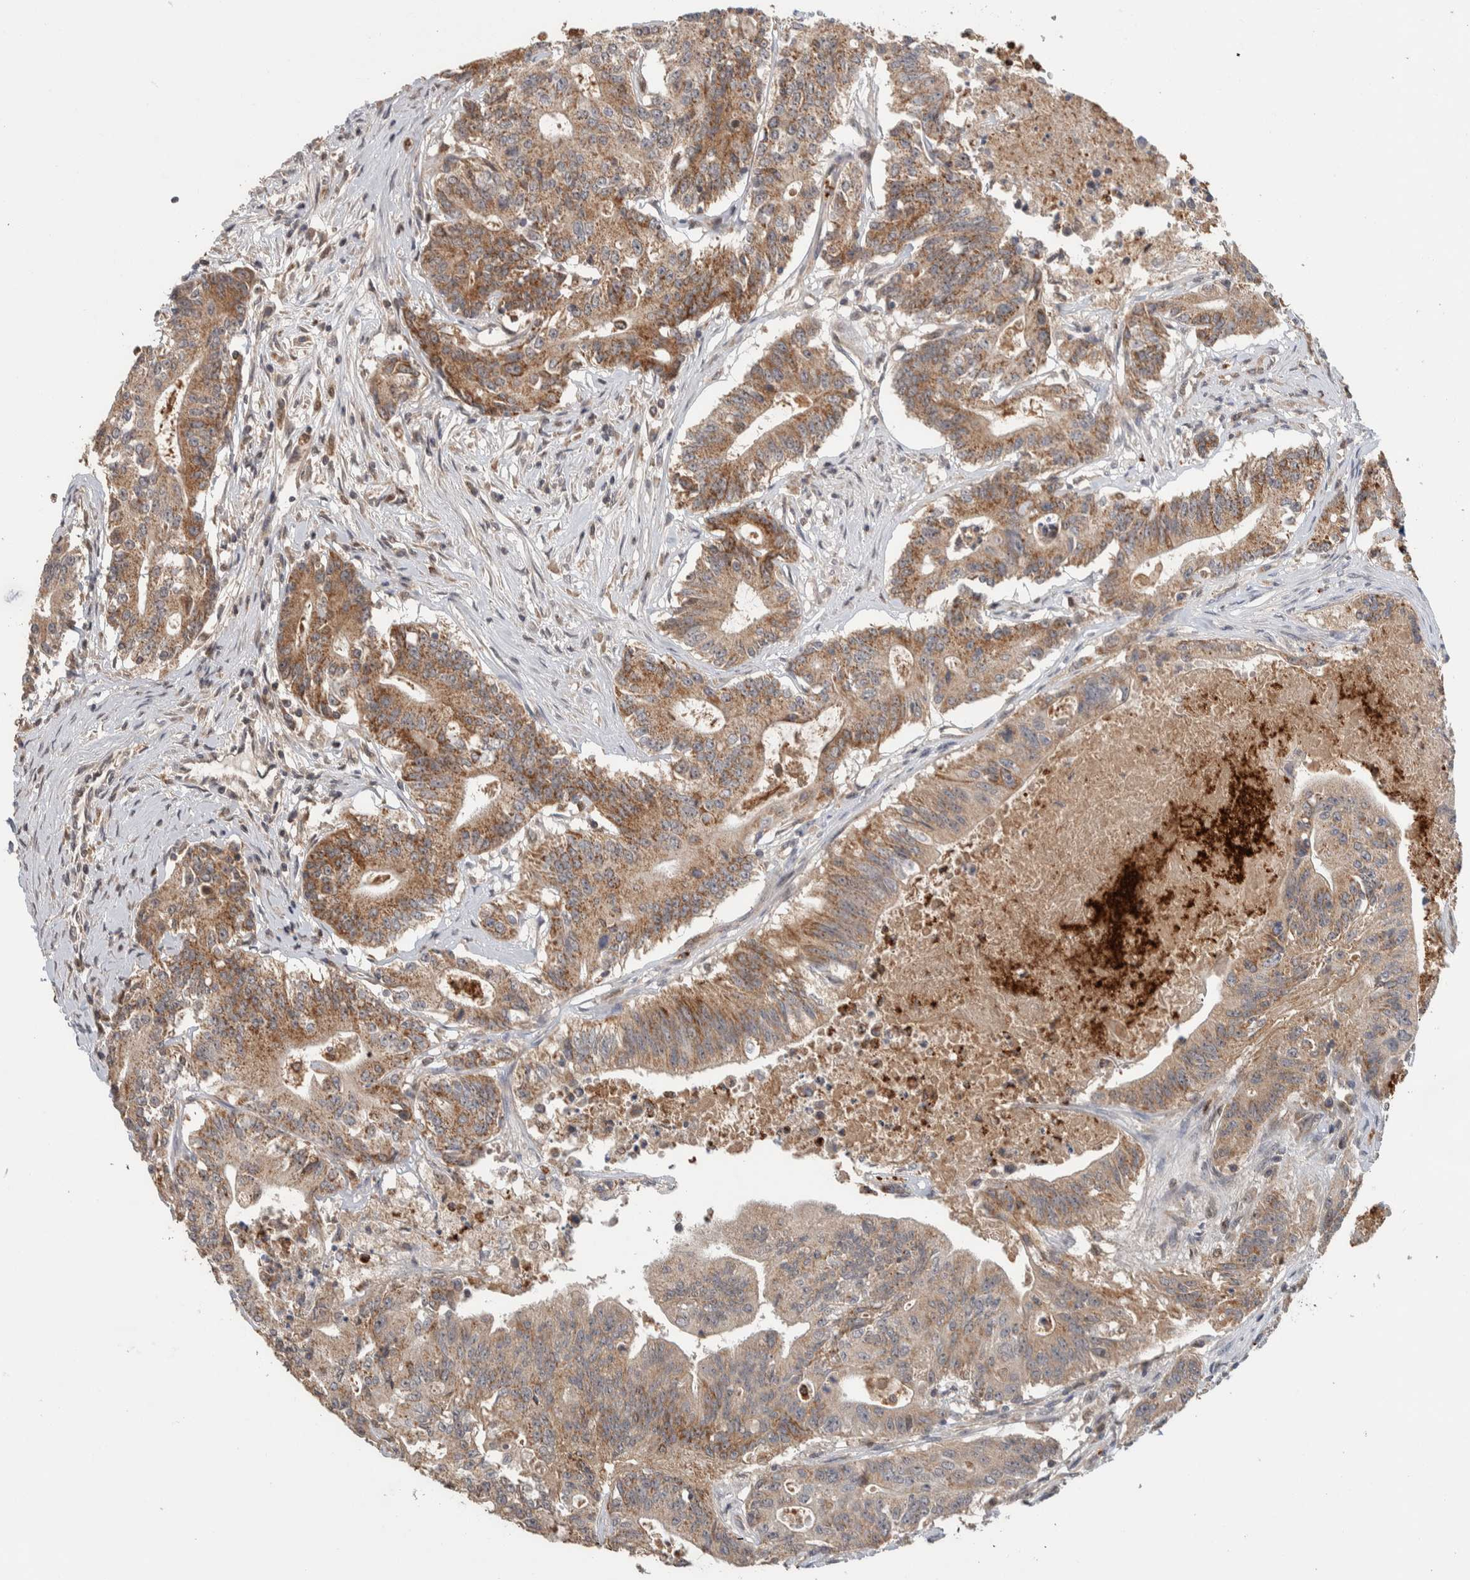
{"staining": {"intensity": "moderate", "quantity": ">75%", "location": "cytoplasmic/membranous"}, "tissue": "colorectal cancer", "cell_type": "Tumor cells", "image_type": "cancer", "snomed": [{"axis": "morphology", "description": "Adenocarcinoma, NOS"}, {"axis": "topography", "description": "Colon"}], "caption": "Immunohistochemical staining of adenocarcinoma (colorectal) demonstrates medium levels of moderate cytoplasmic/membranous protein staining in about >75% of tumor cells. The staining is performed using DAB (3,3'-diaminobenzidine) brown chromogen to label protein expression. The nuclei are counter-stained blue using hematoxylin.", "gene": "VPS53", "patient": {"sex": "female", "age": 77}}